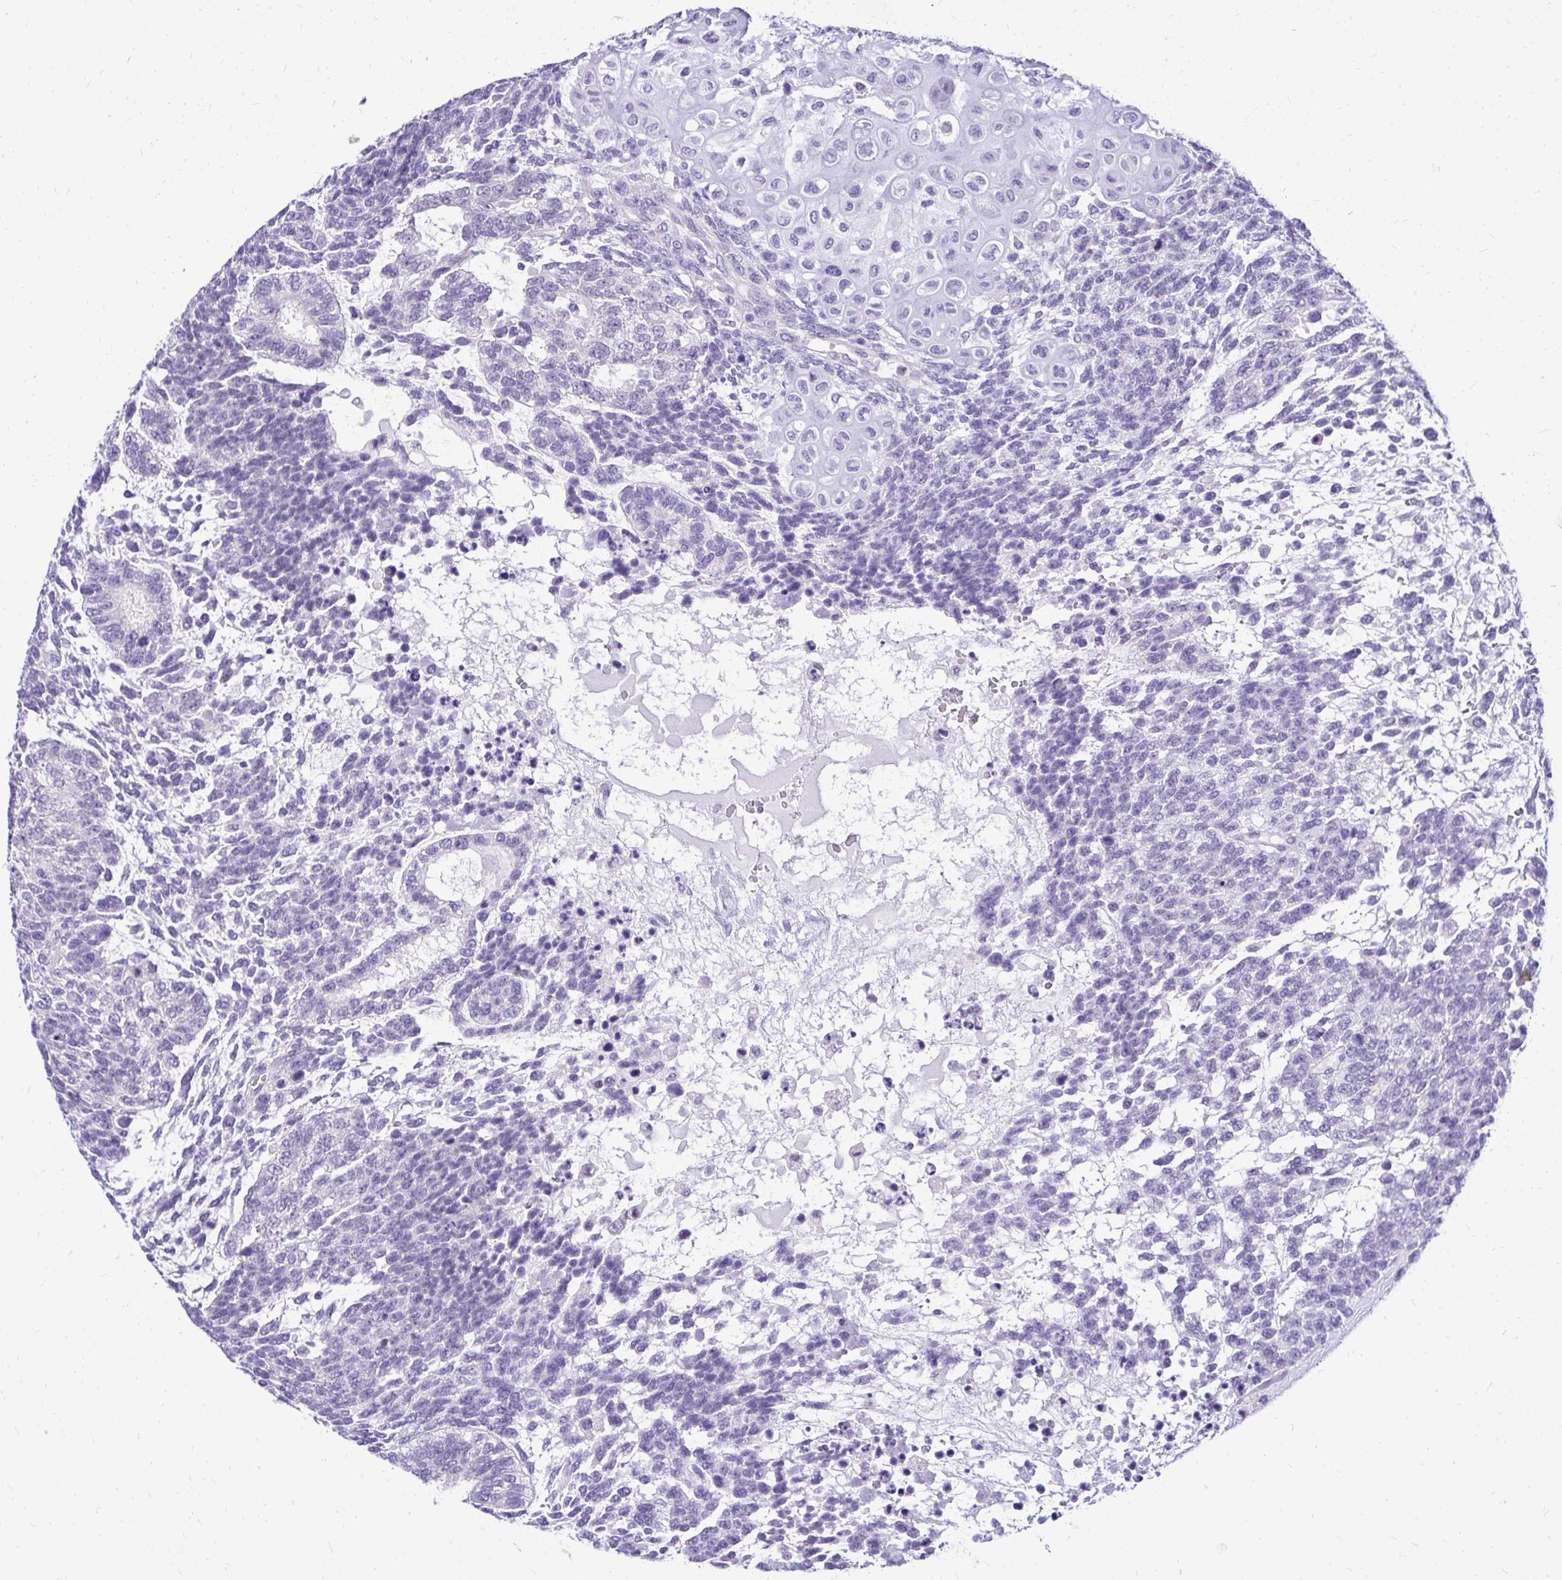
{"staining": {"intensity": "negative", "quantity": "none", "location": "none"}, "tissue": "testis cancer", "cell_type": "Tumor cells", "image_type": "cancer", "snomed": [{"axis": "morphology", "description": "Carcinoma, Embryonal, NOS"}, {"axis": "topography", "description": "Testis"}], "caption": "A high-resolution histopathology image shows immunohistochemistry staining of testis cancer, which displays no significant positivity in tumor cells.", "gene": "ZSWIM9", "patient": {"sex": "male", "age": 23}}